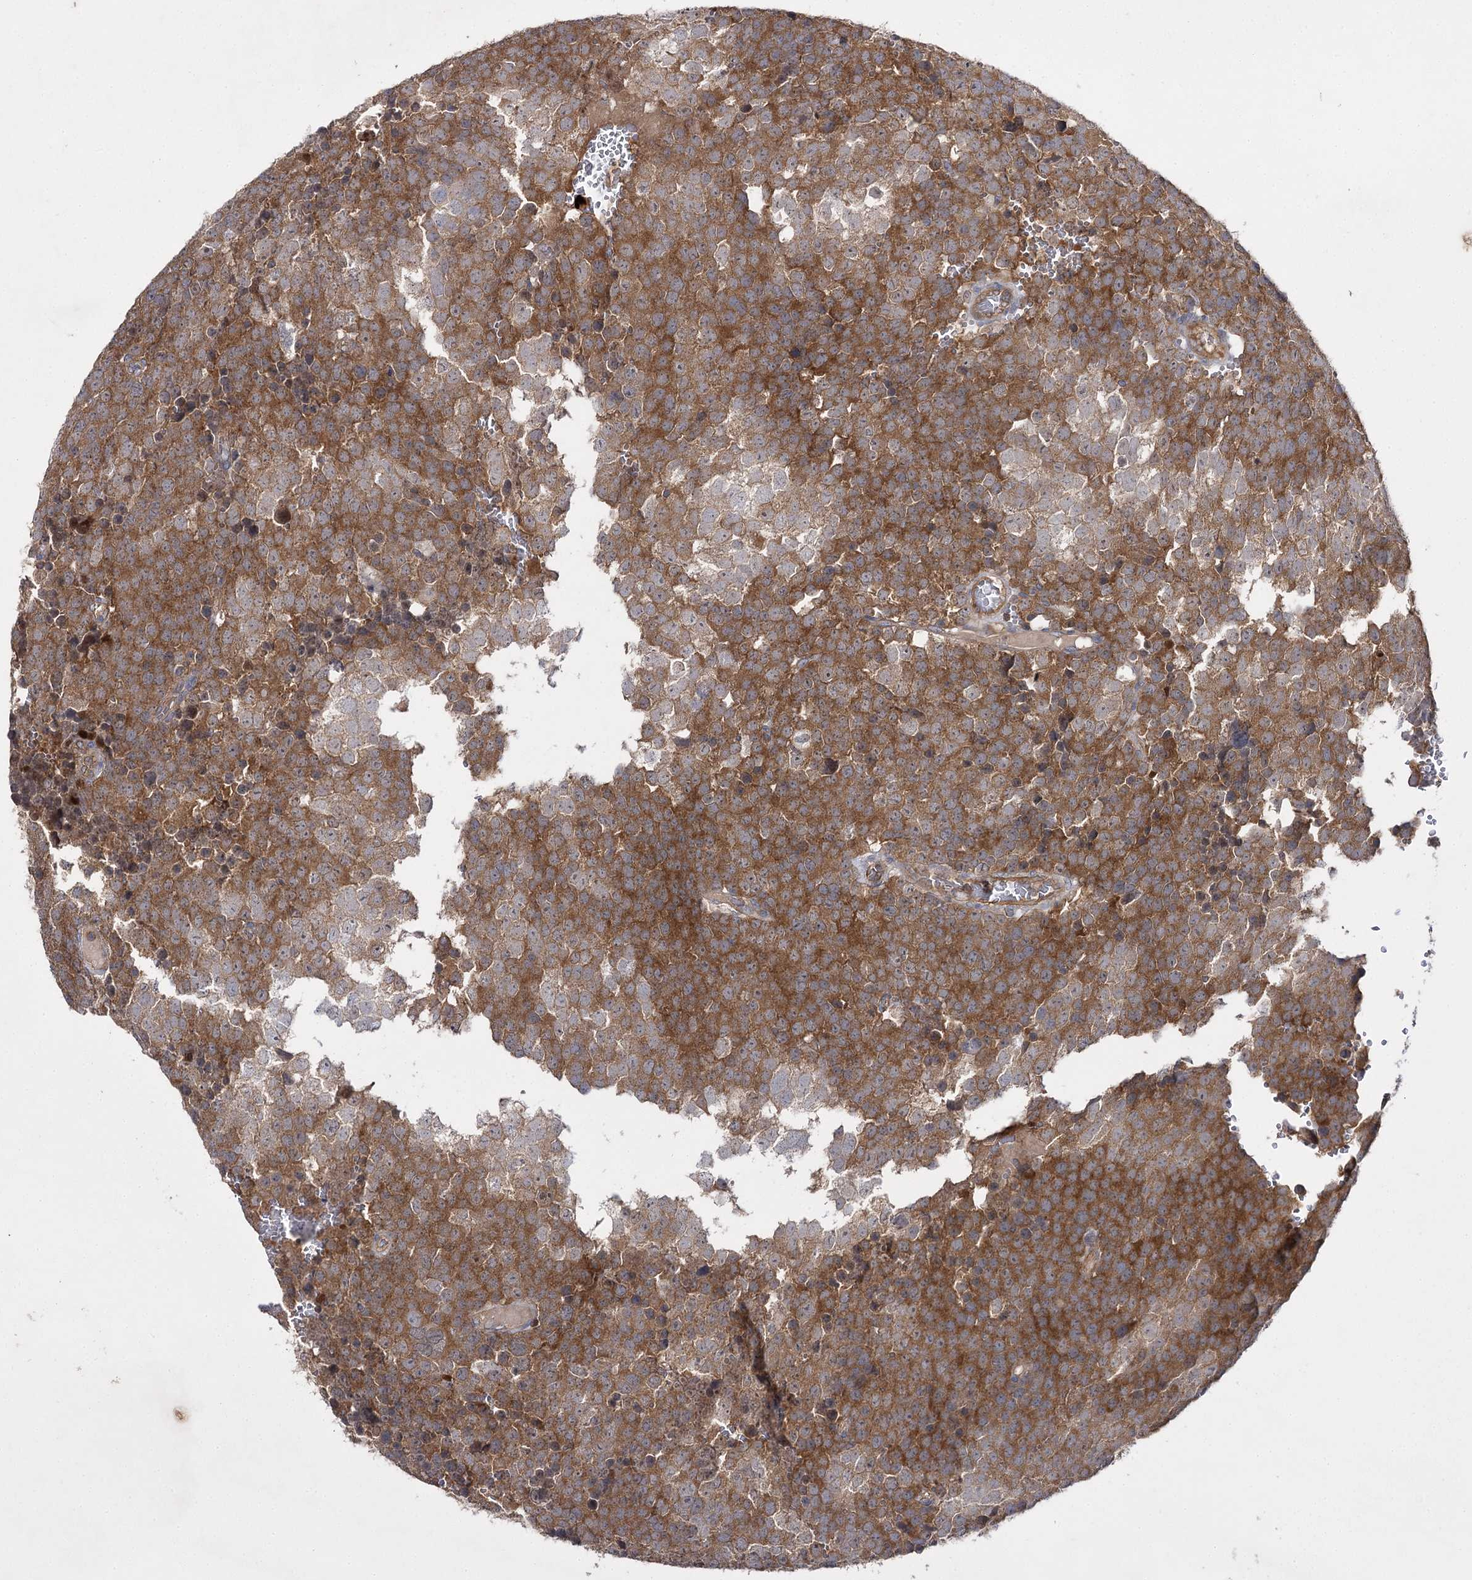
{"staining": {"intensity": "moderate", "quantity": ">75%", "location": "cytoplasmic/membranous"}, "tissue": "testis cancer", "cell_type": "Tumor cells", "image_type": "cancer", "snomed": [{"axis": "morphology", "description": "Seminoma, NOS"}, {"axis": "topography", "description": "Testis"}], "caption": "The micrograph exhibits staining of testis seminoma, revealing moderate cytoplasmic/membranous protein expression (brown color) within tumor cells.", "gene": "BCR", "patient": {"sex": "male", "age": 71}}